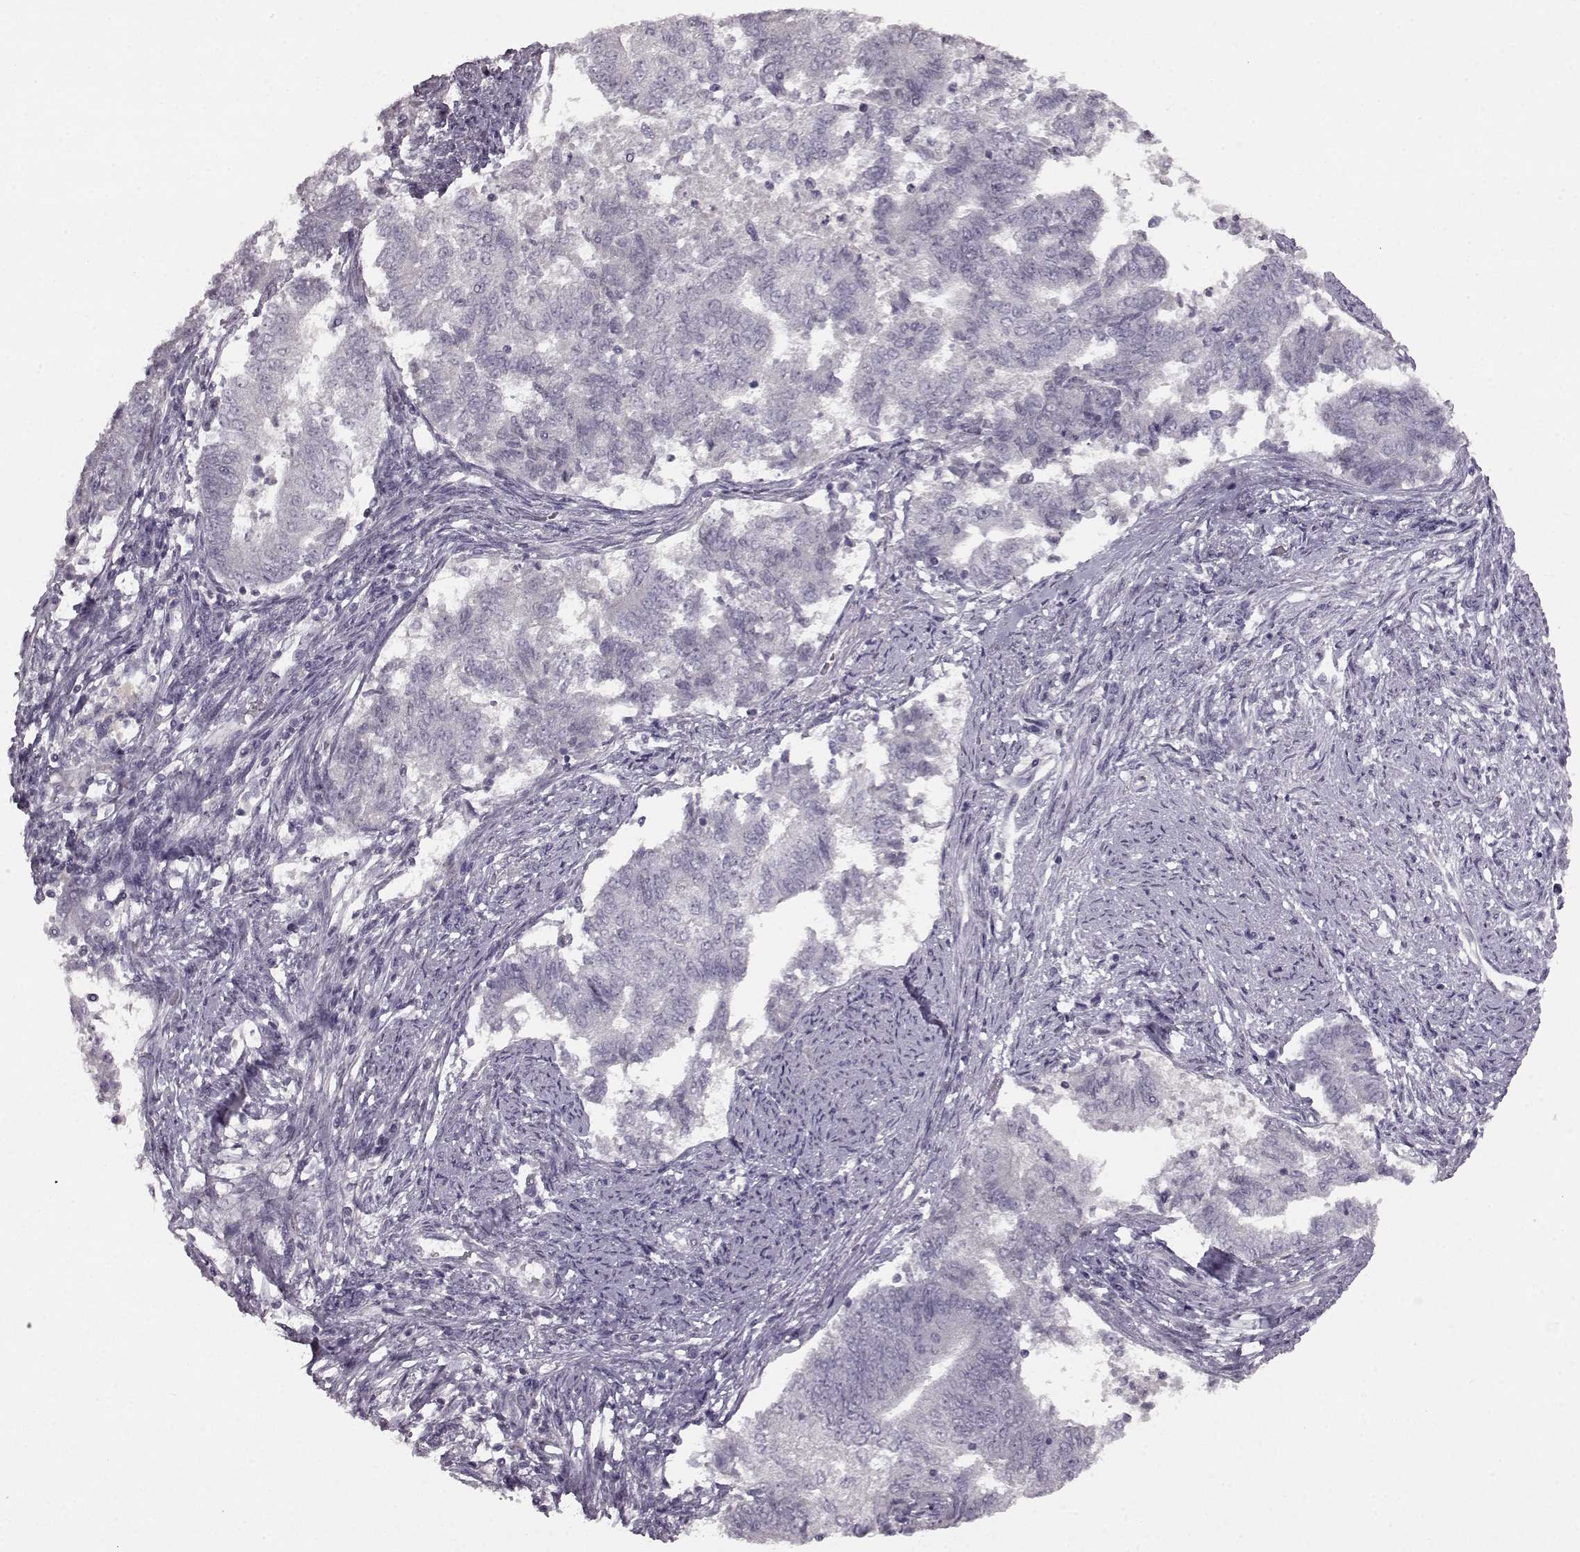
{"staining": {"intensity": "negative", "quantity": "none", "location": "none"}, "tissue": "endometrial cancer", "cell_type": "Tumor cells", "image_type": "cancer", "snomed": [{"axis": "morphology", "description": "Adenocarcinoma, NOS"}, {"axis": "topography", "description": "Endometrium"}], "caption": "Immunohistochemistry photomicrograph of neoplastic tissue: endometrial cancer stained with DAB (3,3'-diaminobenzidine) shows no significant protein expression in tumor cells.", "gene": "LHB", "patient": {"sex": "female", "age": 65}}